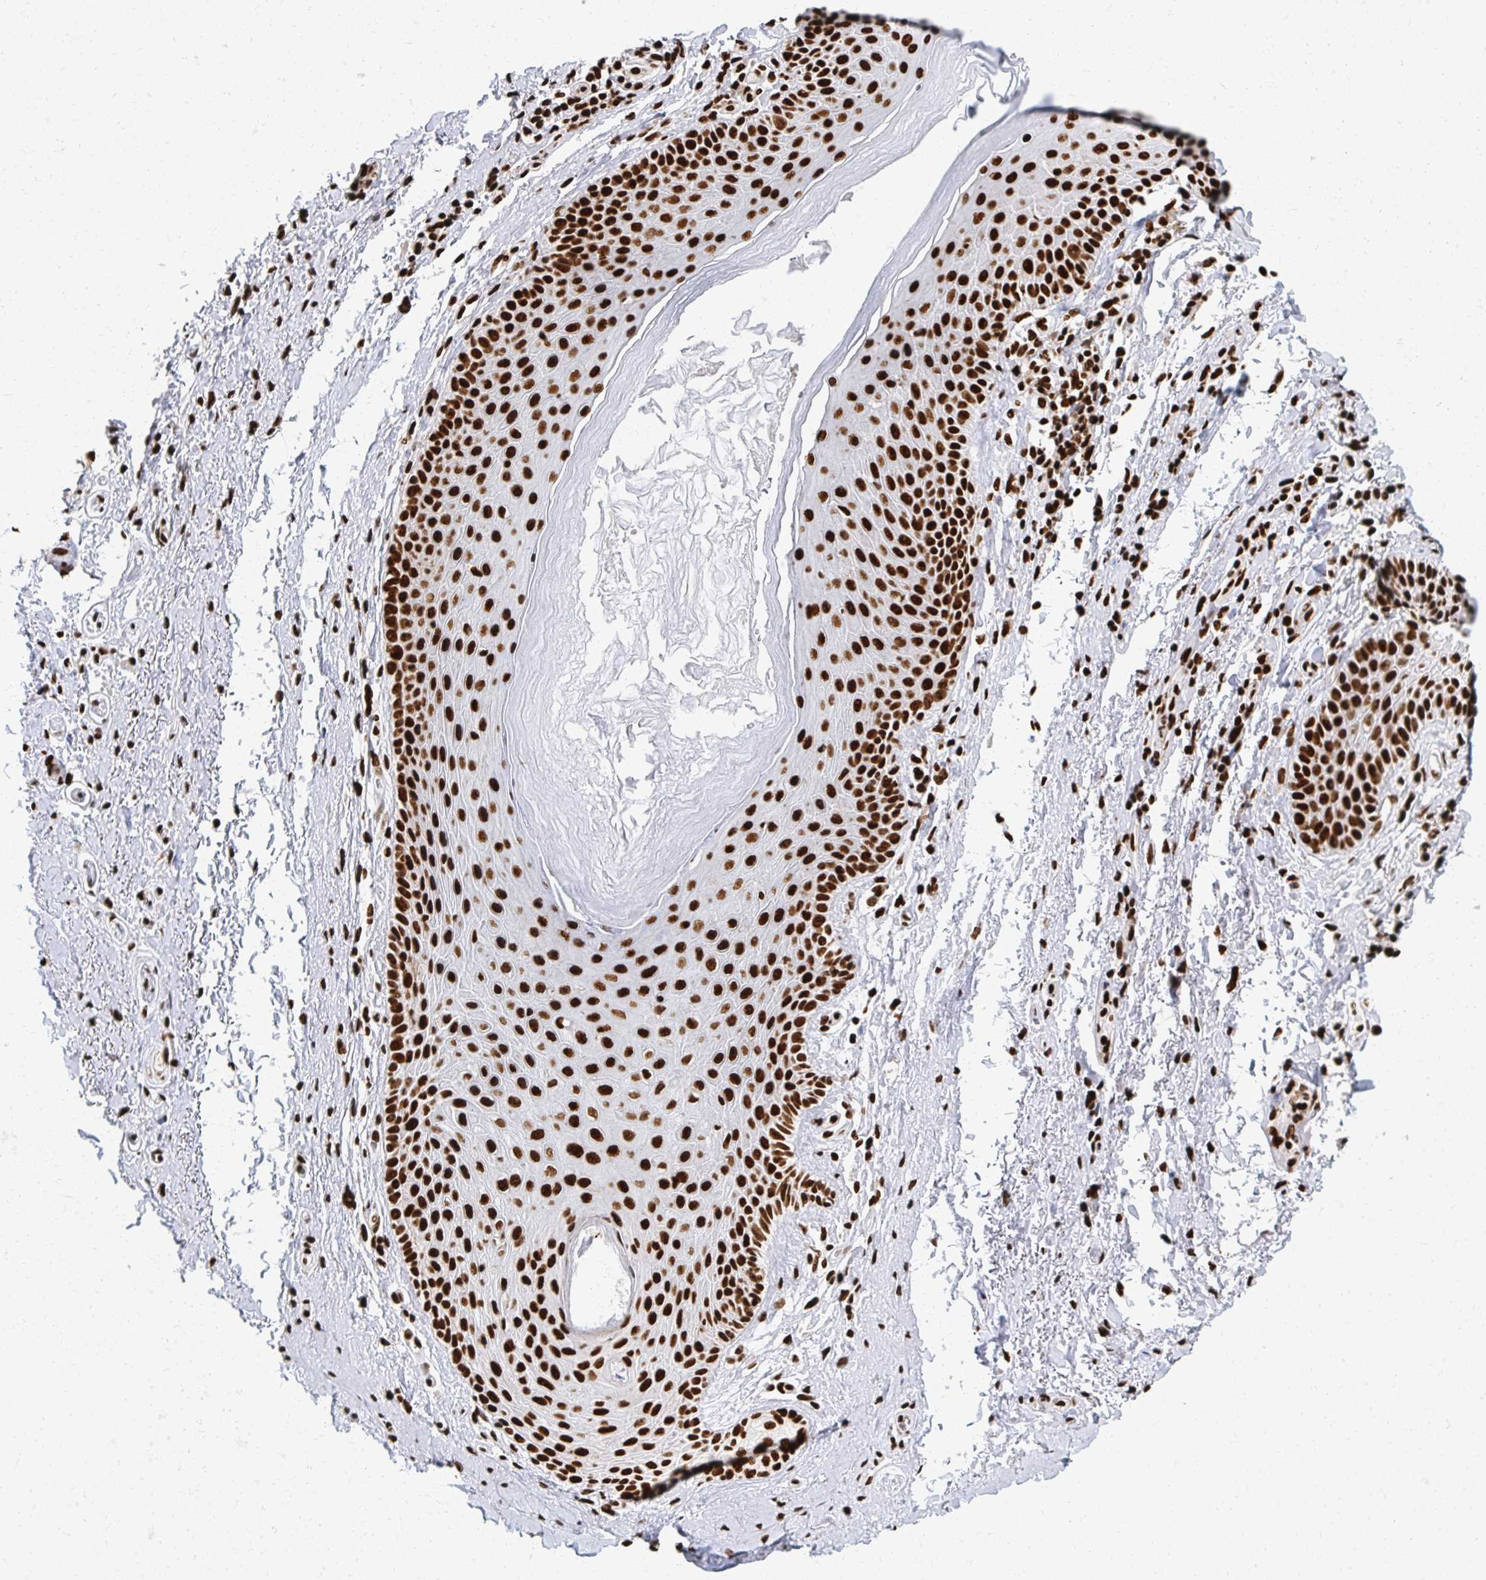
{"staining": {"intensity": "strong", "quantity": "<25%", "location": "nuclear"}, "tissue": "adipose tissue", "cell_type": "Adipocytes", "image_type": "normal", "snomed": [{"axis": "morphology", "description": "Normal tissue, NOS"}, {"axis": "topography", "description": "Peripheral nerve tissue"}], "caption": "This photomicrograph exhibits normal adipose tissue stained with IHC to label a protein in brown. The nuclear of adipocytes show strong positivity for the protein. Nuclei are counter-stained blue.", "gene": "RBBP4", "patient": {"sex": "male", "age": 51}}